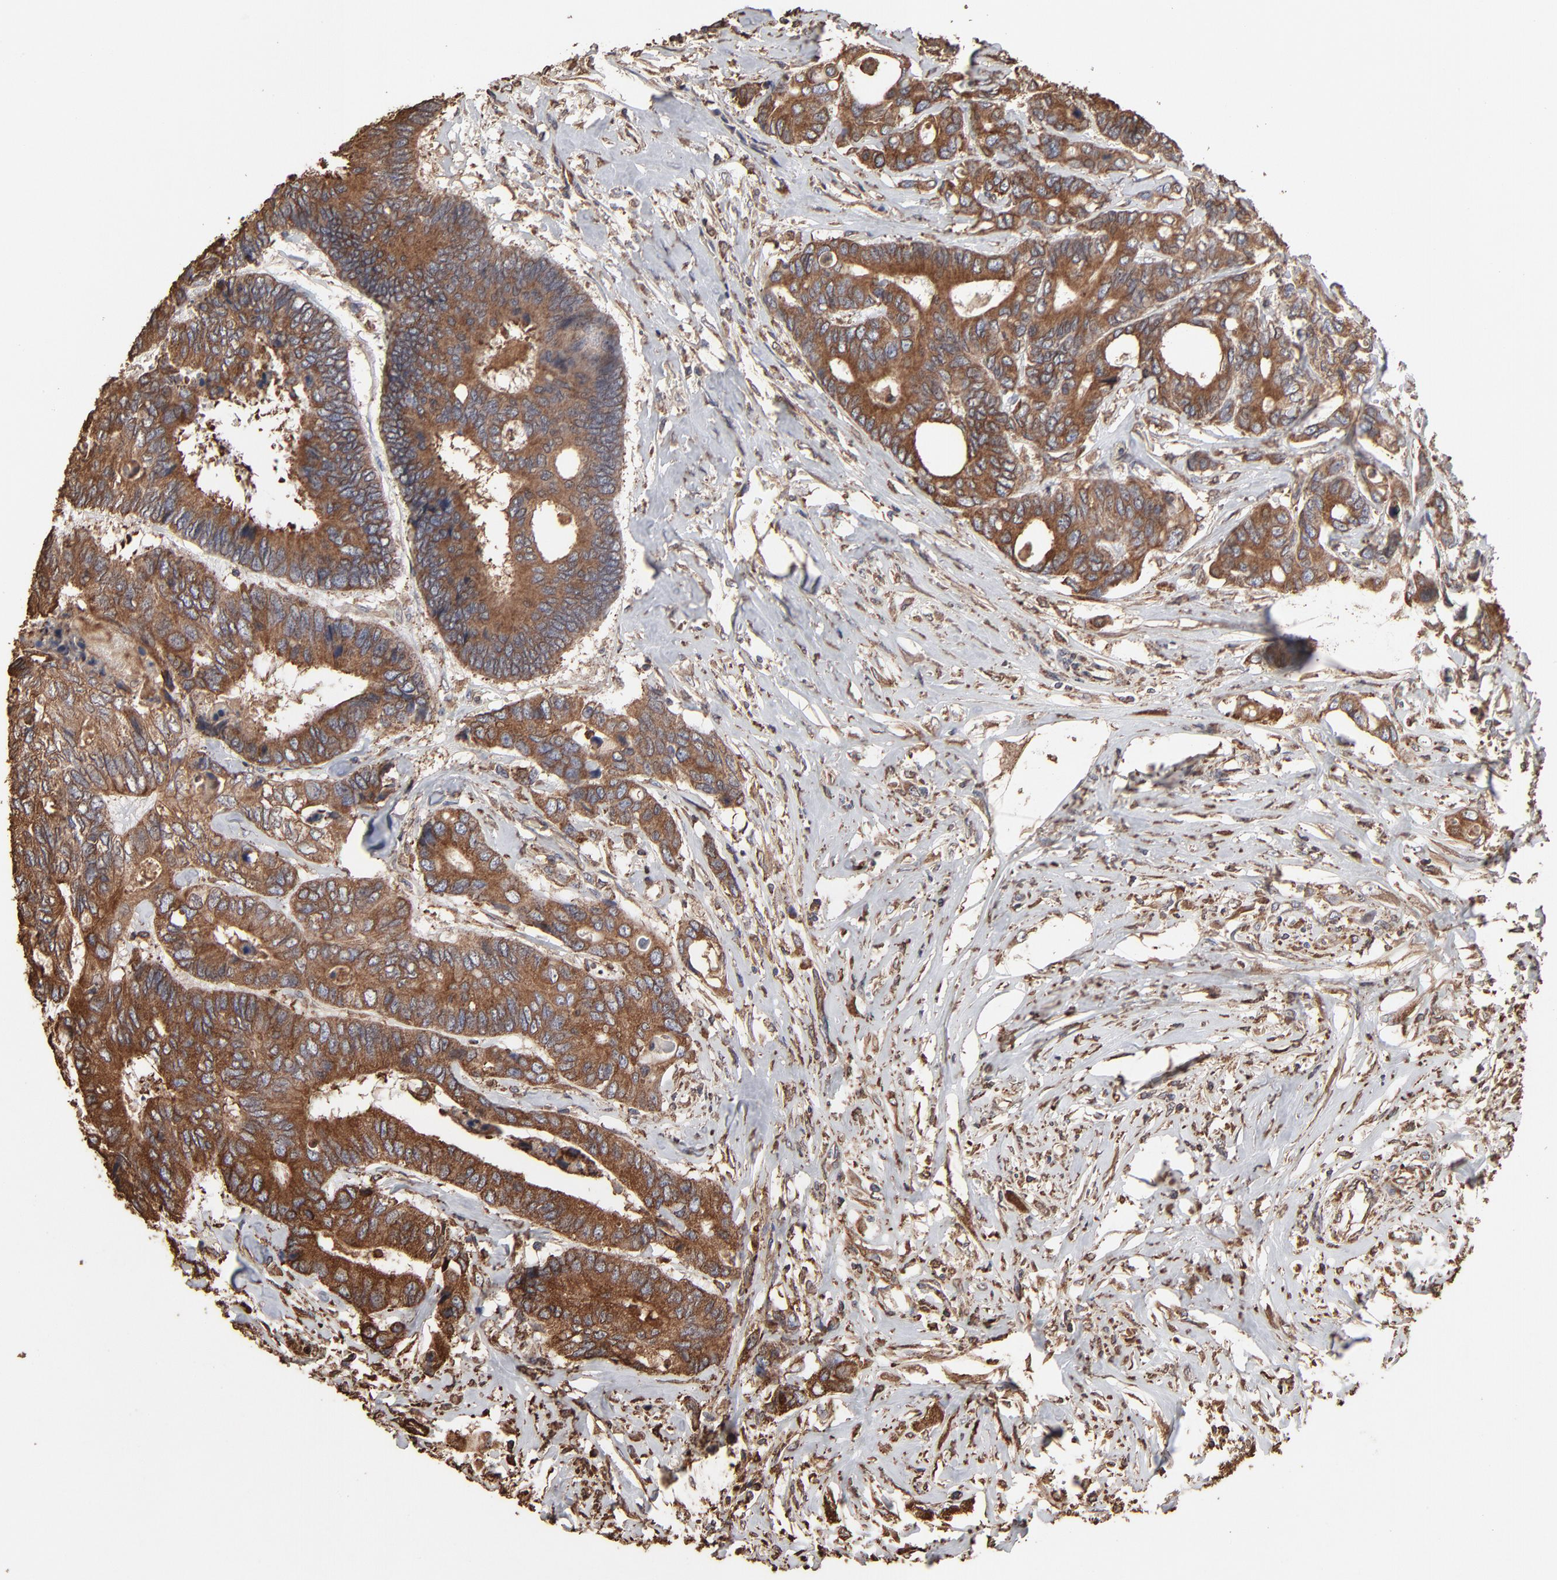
{"staining": {"intensity": "moderate", "quantity": ">75%", "location": "cytoplasmic/membranous"}, "tissue": "colorectal cancer", "cell_type": "Tumor cells", "image_type": "cancer", "snomed": [{"axis": "morphology", "description": "Adenocarcinoma, NOS"}, {"axis": "topography", "description": "Rectum"}], "caption": "Adenocarcinoma (colorectal) stained with a protein marker demonstrates moderate staining in tumor cells.", "gene": "PDIA3", "patient": {"sex": "male", "age": 55}}